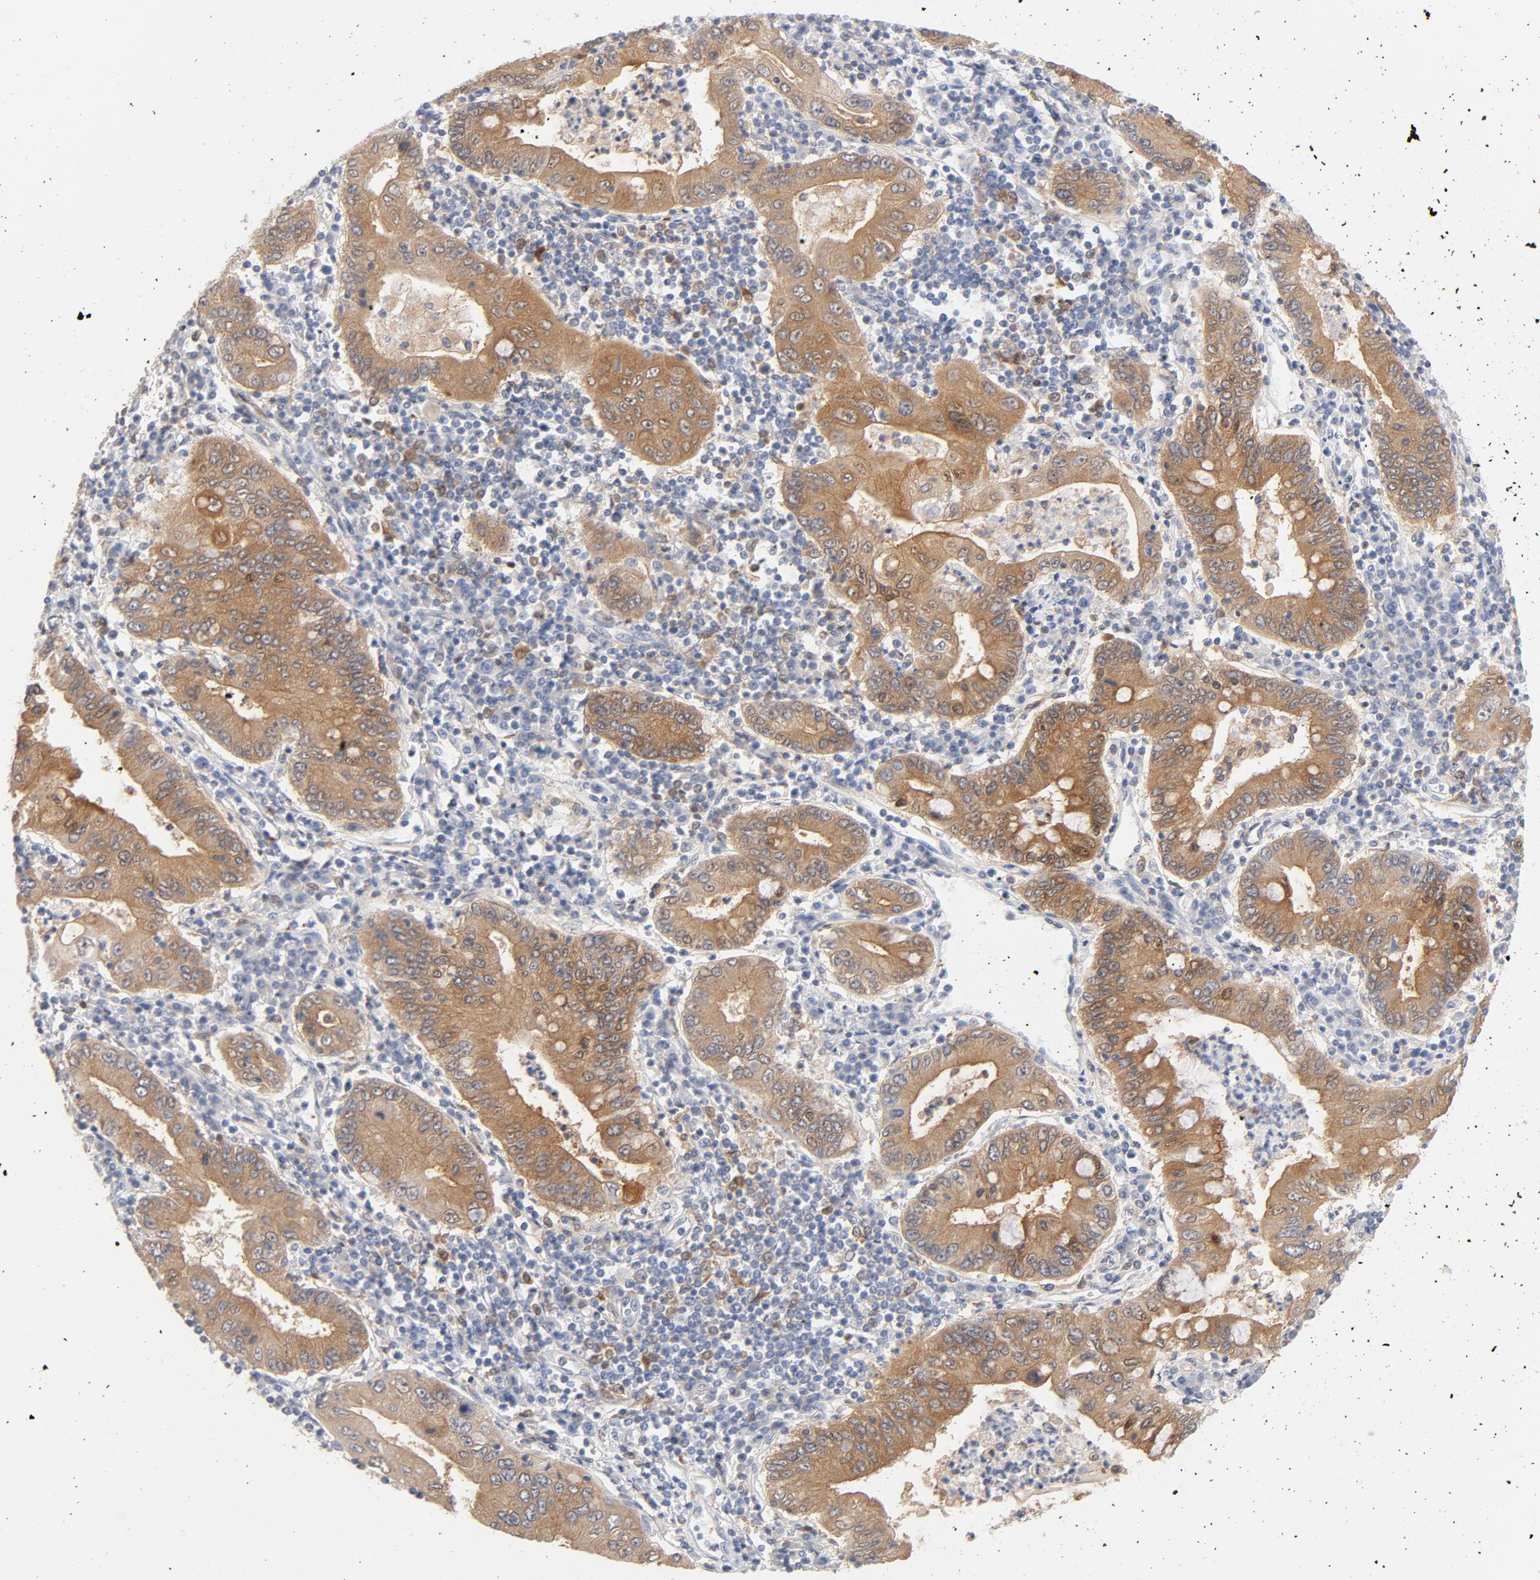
{"staining": {"intensity": "strong", "quantity": ">75%", "location": "cytoplasmic/membranous"}, "tissue": "stomach cancer", "cell_type": "Tumor cells", "image_type": "cancer", "snomed": [{"axis": "morphology", "description": "Normal tissue, NOS"}, {"axis": "morphology", "description": "Adenocarcinoma, NOS"}, {"axis": "topography", "description": "Esophagus"}, {"axis": "topography", "description": "Stomach, upper"}, {"axis": "topography", "description": "Peripheral nerve tissue"}], "caption": "IHC photomicrograph of adenocarcinoma (stomach) stained for a protein (brown), which demonstrates high levels of strong cytoplasmic/membranous expression in approximately >75% of tumor cells.", "gene": "SRC", "patient": {"sex": "male", "age": 62}}